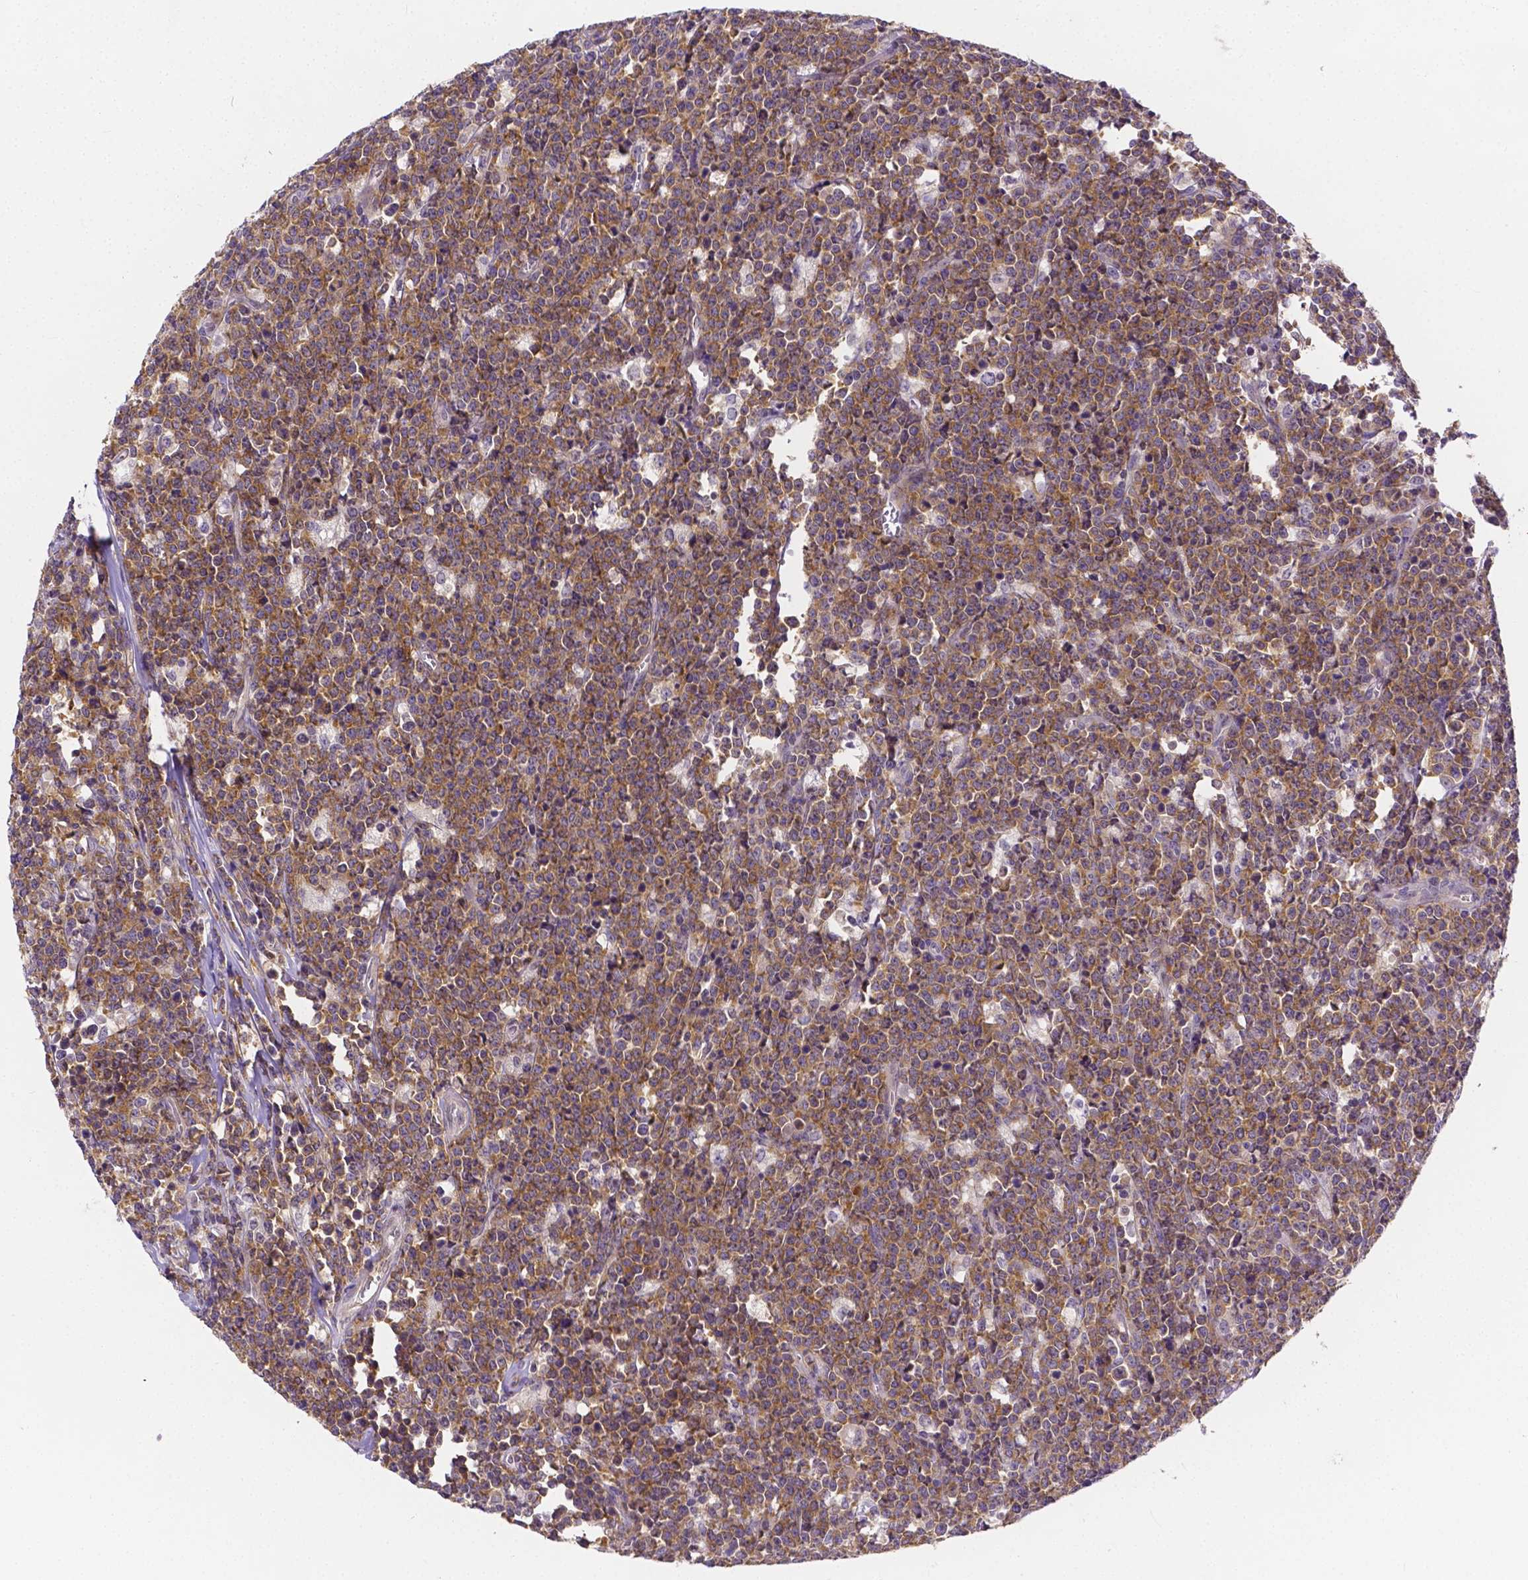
{"staining": {"intensity": "weak", "quantity": ">75%", "location": "cytoplasmic/membranous"}, "tissue": "lymphoma", "cell_type": "Tumor cells", "image_type": "cancer", "snomed": [{"axis": "morphology", "description": "Malignant lymphoma, non-Hodgkin's type, High grade"}, {"axis": "topography", "description": "Small intestine"}], "caption": "This is an image of immunohistochemistry staining of malignant lymphoma, non-Hodgkin's type (high-grade), which shows weak staining in the cytoplasmic/membranous of tumor cells.", "gene": "ZNRD2", "patient": {"sex": "female", "age": 56}}